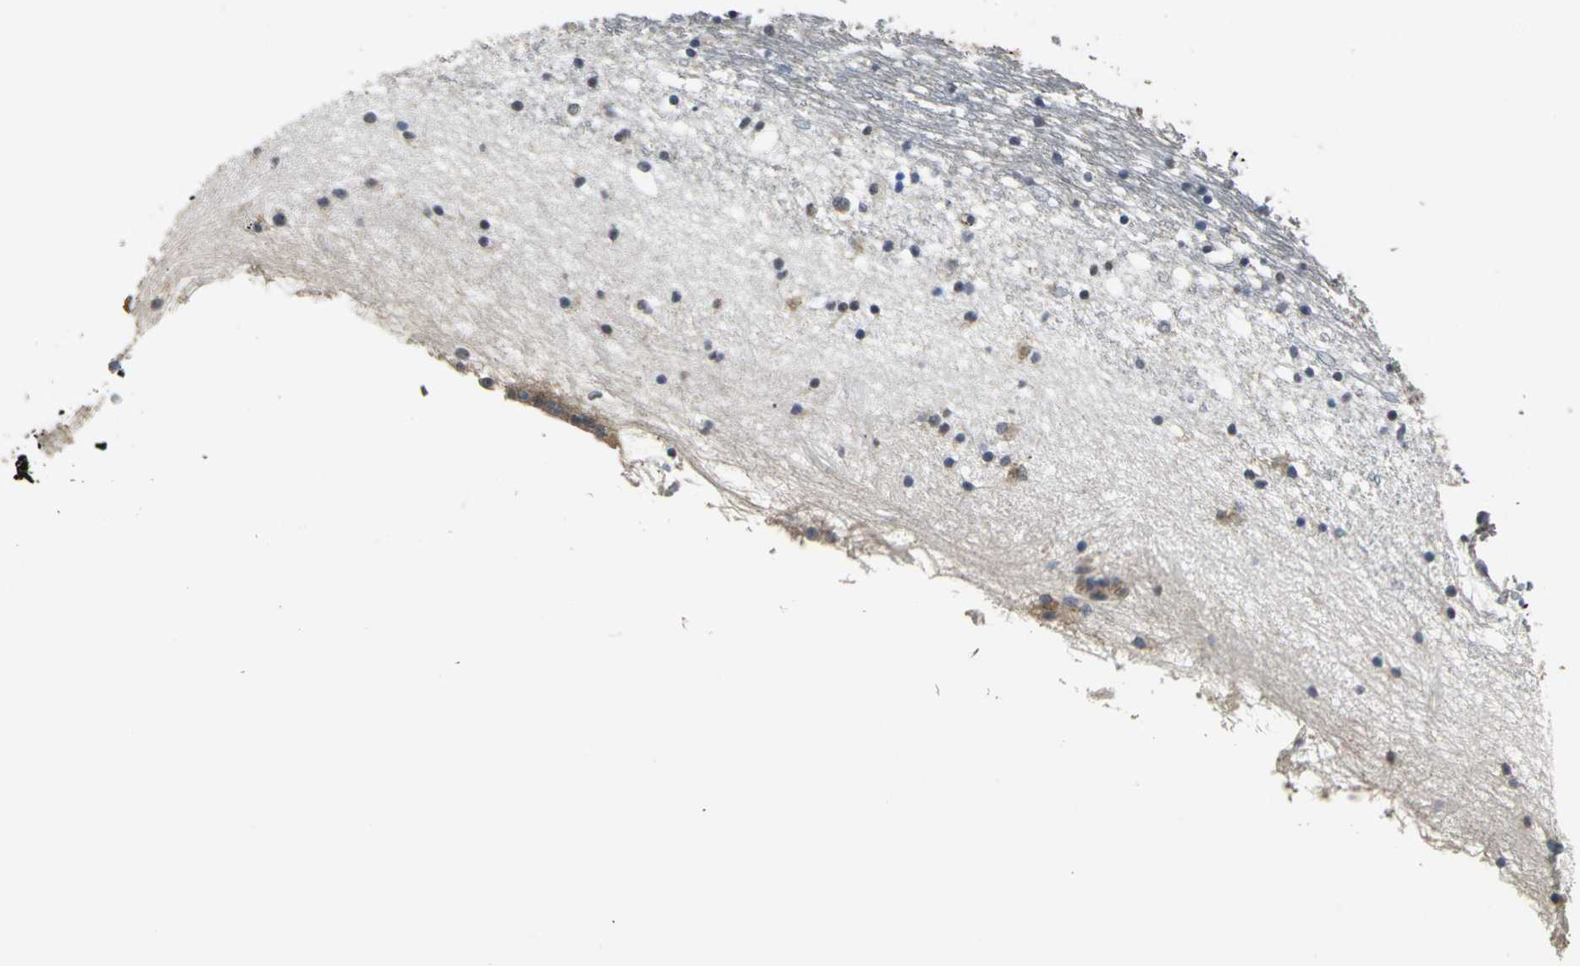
{"staining": {"intensity": "negative", "quantity": "none", "location": "none"}, "tissue": "caudate", "cell_type": "Glial cells", "image_type": "normal", "snomed": [{"axis": "morphology", "description": "Normal tissue, NOS"}, {"axis": "topography", "description": "Lateral ventricle wall"}], "caption": "This is an IHC photomicrograph of normal human caudate. There is no positivity in glial cells.", "gene": "OCLN", "patient": {"sex": "male", "age": 45}}